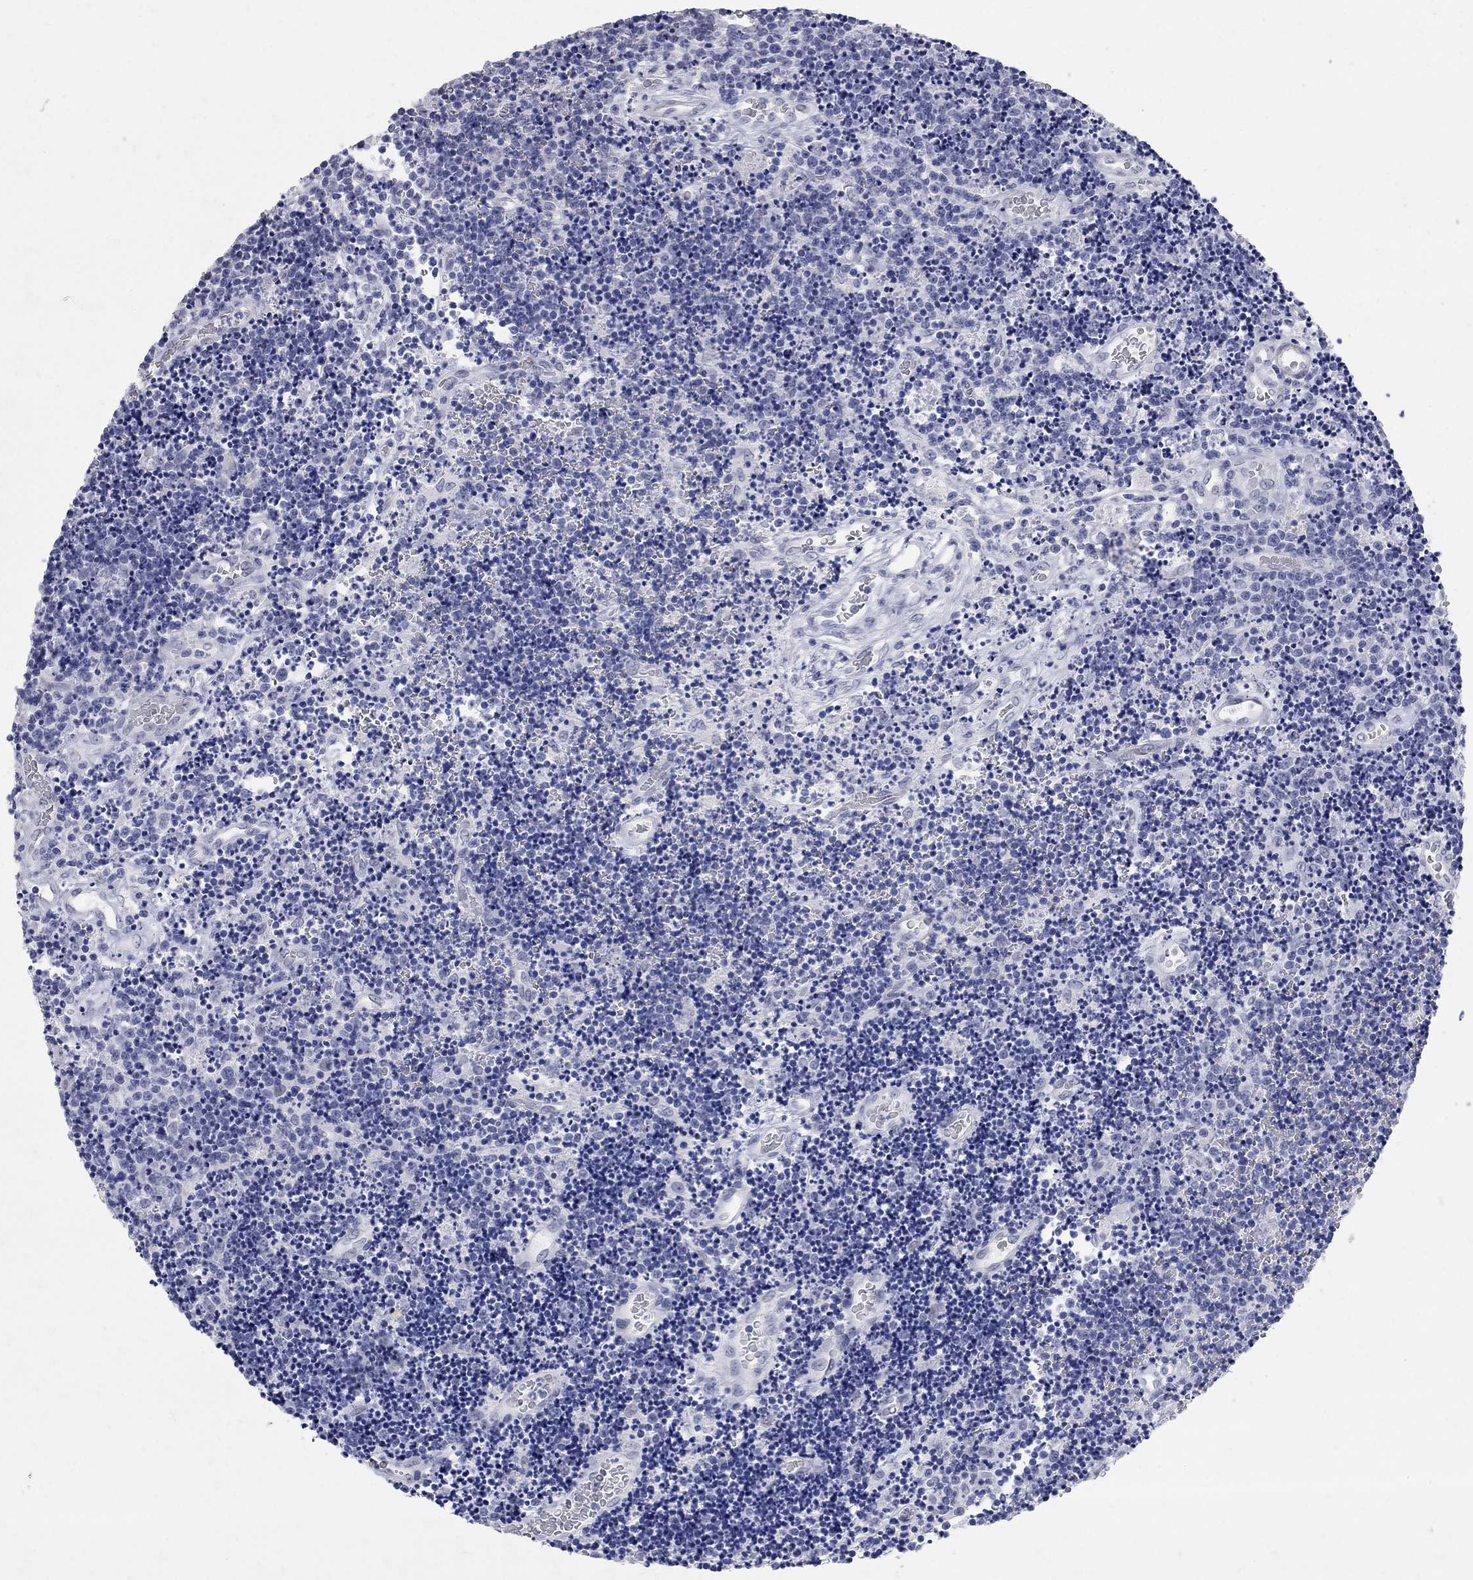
{"staining": {"intensity": "negative", "quantity": "none", "location": "none"}, "tissue": "lymphoma", "cell_type": "Tumor cells", "image_type": "cancer", "snomed": [{"axis": "morphology", "description": "Malignant lymphoma, non-Hodgkin's type, Low grade"}, {"axis": "topography", "description": "Brain"}], "caption": "This is an immunohistochemistry (IHC) micrograph of lymphoma. There is no staining in tumor cells.", "gene": "BPIFB1", "patient": {"sex": "female", "age": 66}}